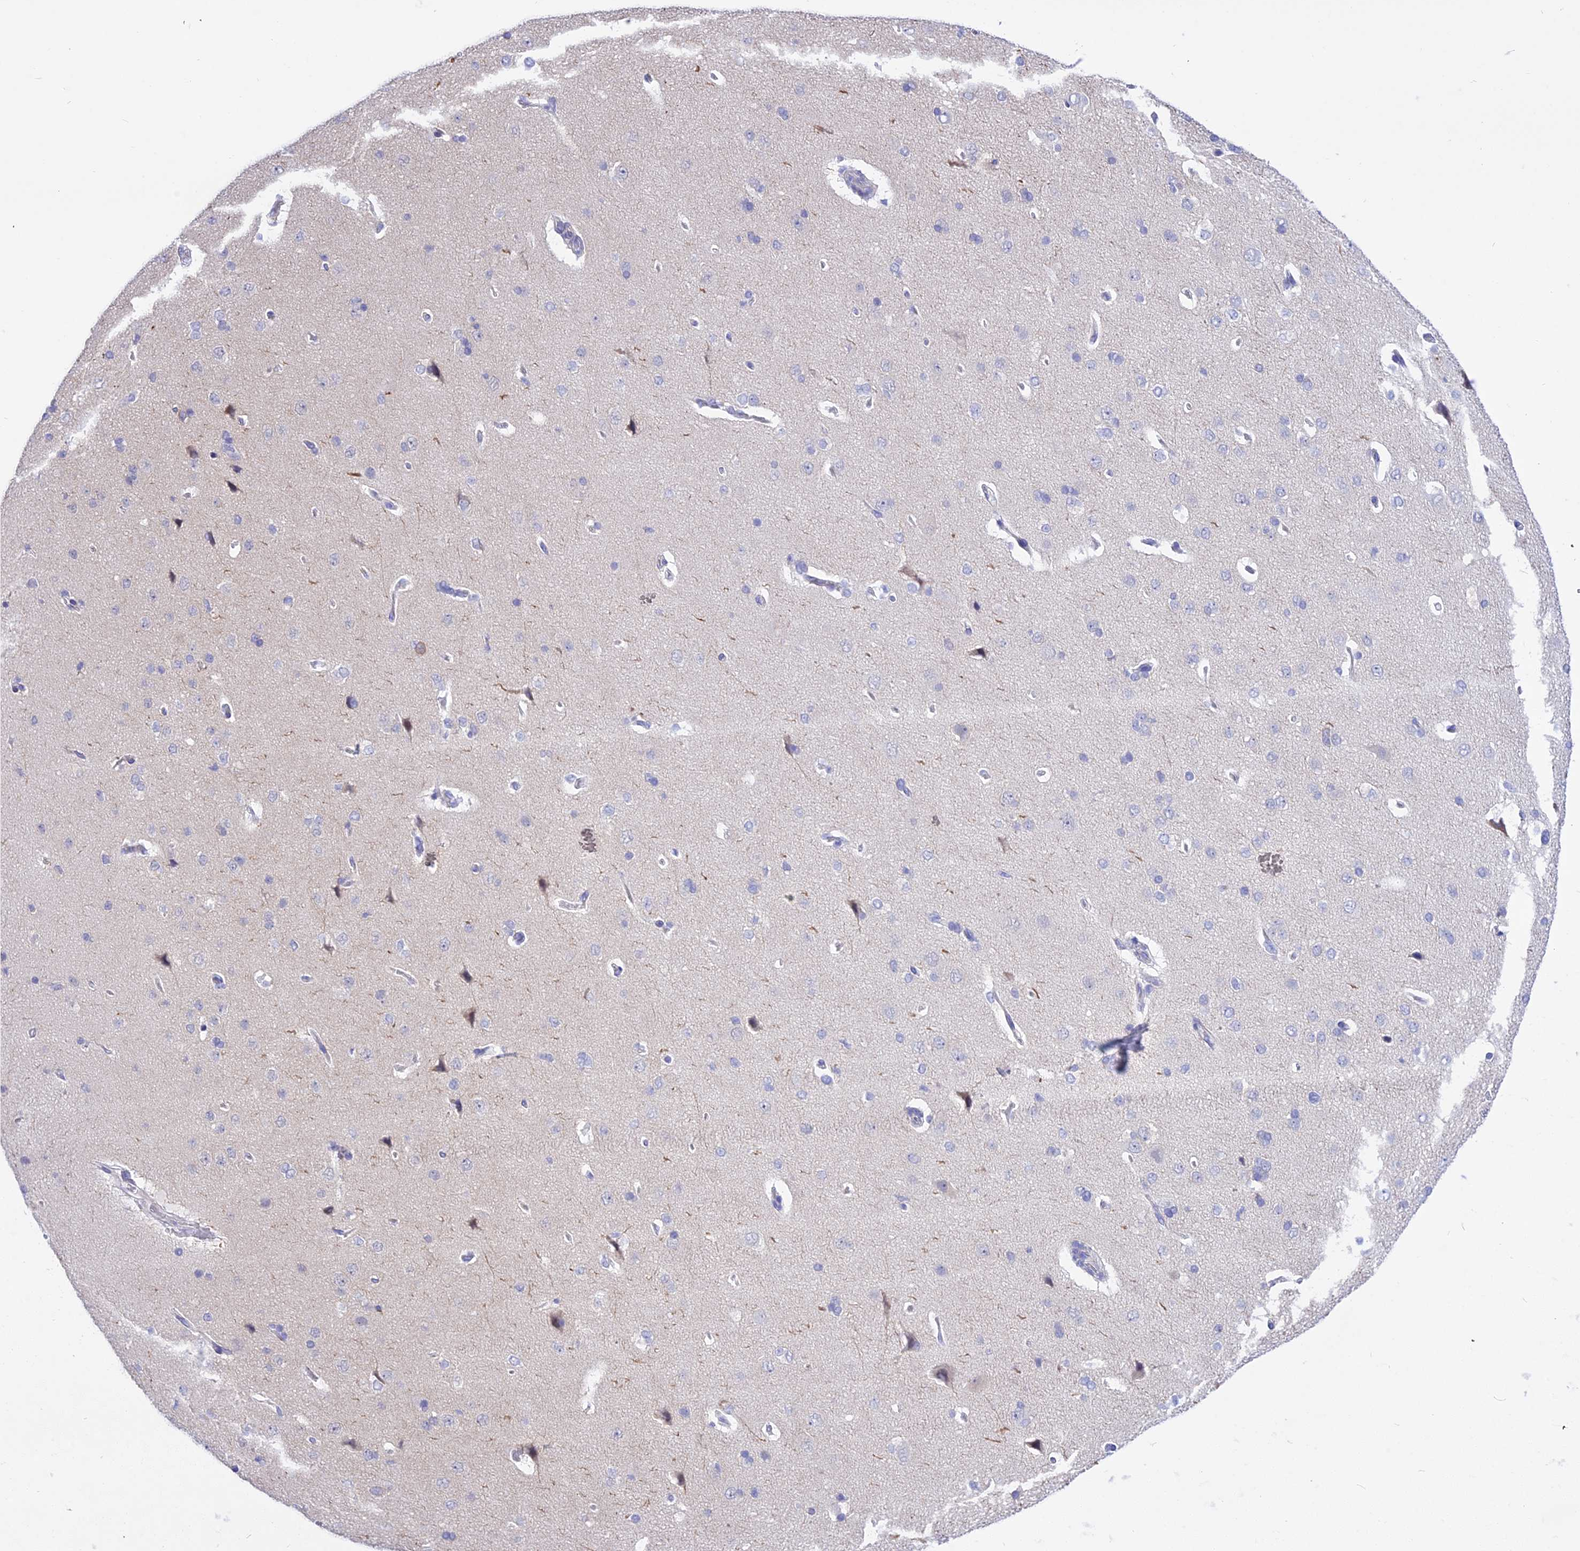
{"staining": {"intensity": "negative", "quantity": "none", "location": "none"}, "tissue": "cerebral cortex", "cell_type": "Endothelial cells", "image_type": "normal", "snomed": [{"axis": "morphology", "description": "Normal tissue, NOS"}, {"axis": "topography", "description": "Cerebral cortex"}], "caption": "The histopathology image exhibits no significant expression in endothelial cells of cerebral cortex. (Immunohistochemistry (ihc), brightfield microscopy, high magnification).", "gene": "DEFB107A", "patient": {"sex": "male", "age": 62}}